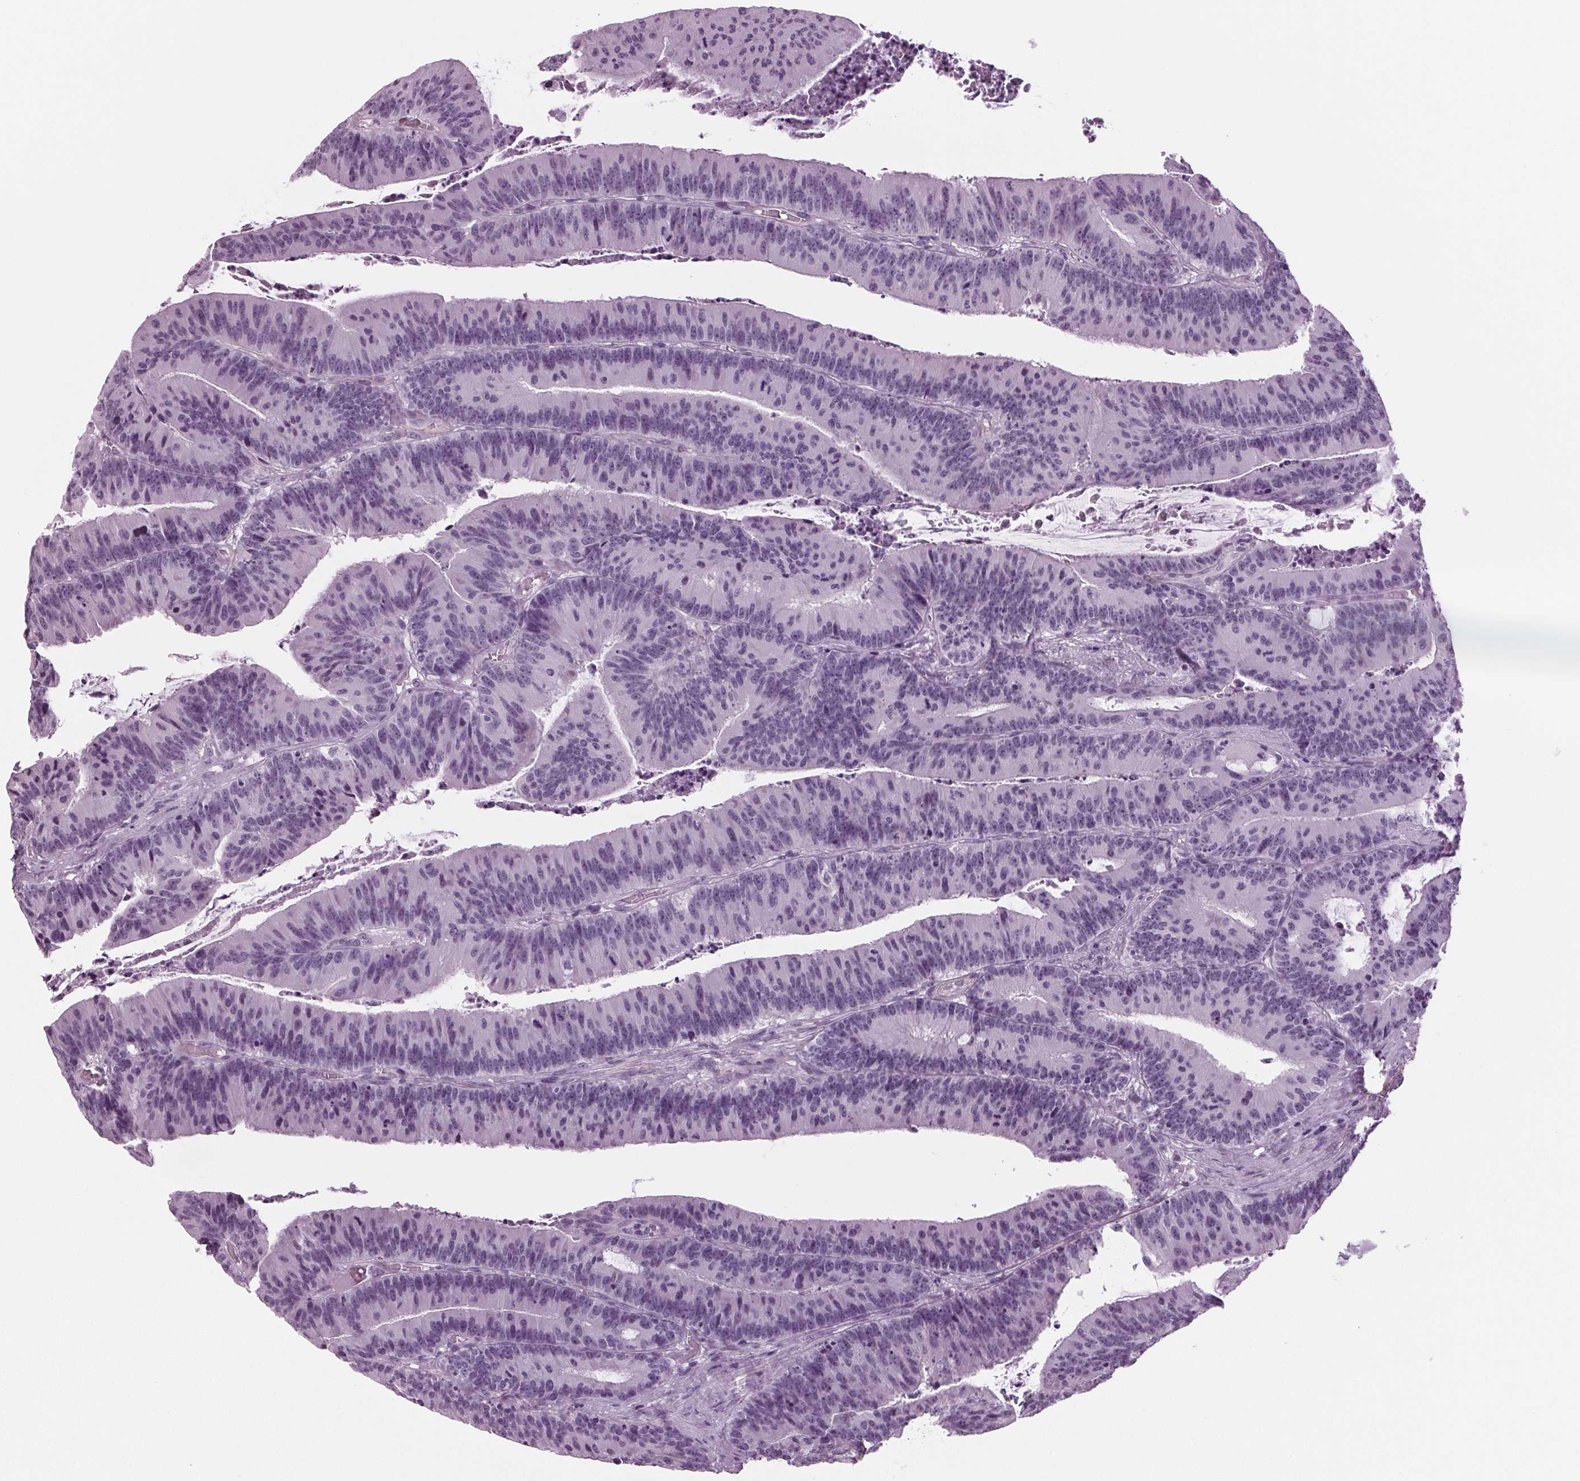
{"staining": {"intensity": "negative", "quantity": "none", "location": "none"}, "tissue": "colorectal cancer", "cell_type": "Tumor cells", "image_type": "cancer", "snomed": [{"axis": "morphology", "description": "Adenocarcinoma, NOS"}, {"axis": "topography", "description": "Colon"}], "caption": "Tumor cells are negative for protein expression in human colorectal cancer (adenocarcinoma).", "gene": "BHLHE22", "patient": {"sex": "female", "age": 78}}